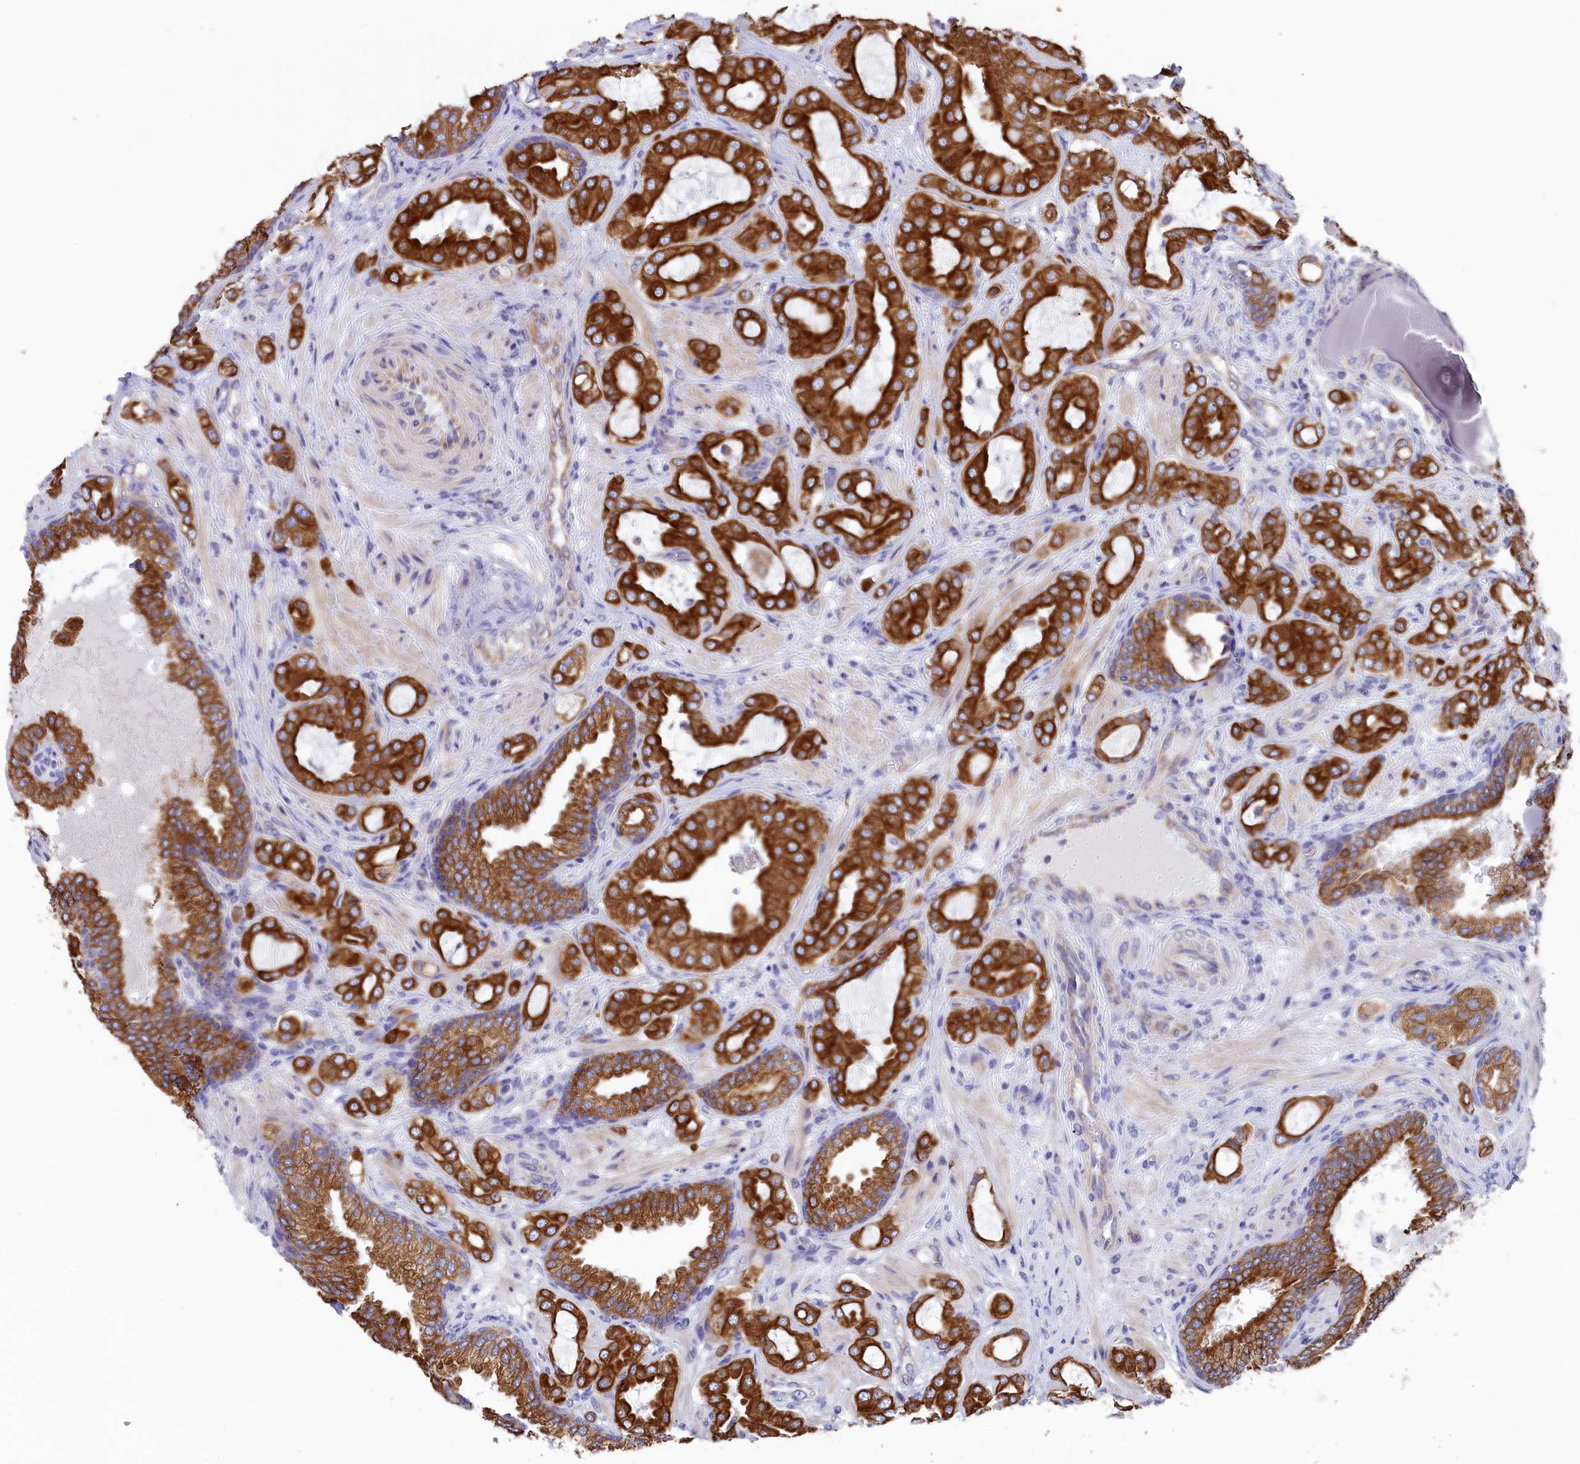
{"staining": {"intensity": "strong", "quantity": ">75%", "location": "cytoplasmic/membranous"}, "tissue": "prostate cancer", "cell_type": "Tumor cells", "image_type": "cancer", "snomed": [{"axis": "morphology", "description": "Adenocarcinoma, Low grade"}, {"axis": "topography", "description": "Prostate"}], "caption": "Immunohistochemistry micrograph of neoplastic tissue: prostate cancer stained using immunohistochemistry displays high levels of strong protein expression localized specifically in the cytoplasmic/membranous of tumor cells, appearing as a cytoplasmic/membranous brown color.", "gene": "GATB", "patient": {"sex": "male", "age": 57}}